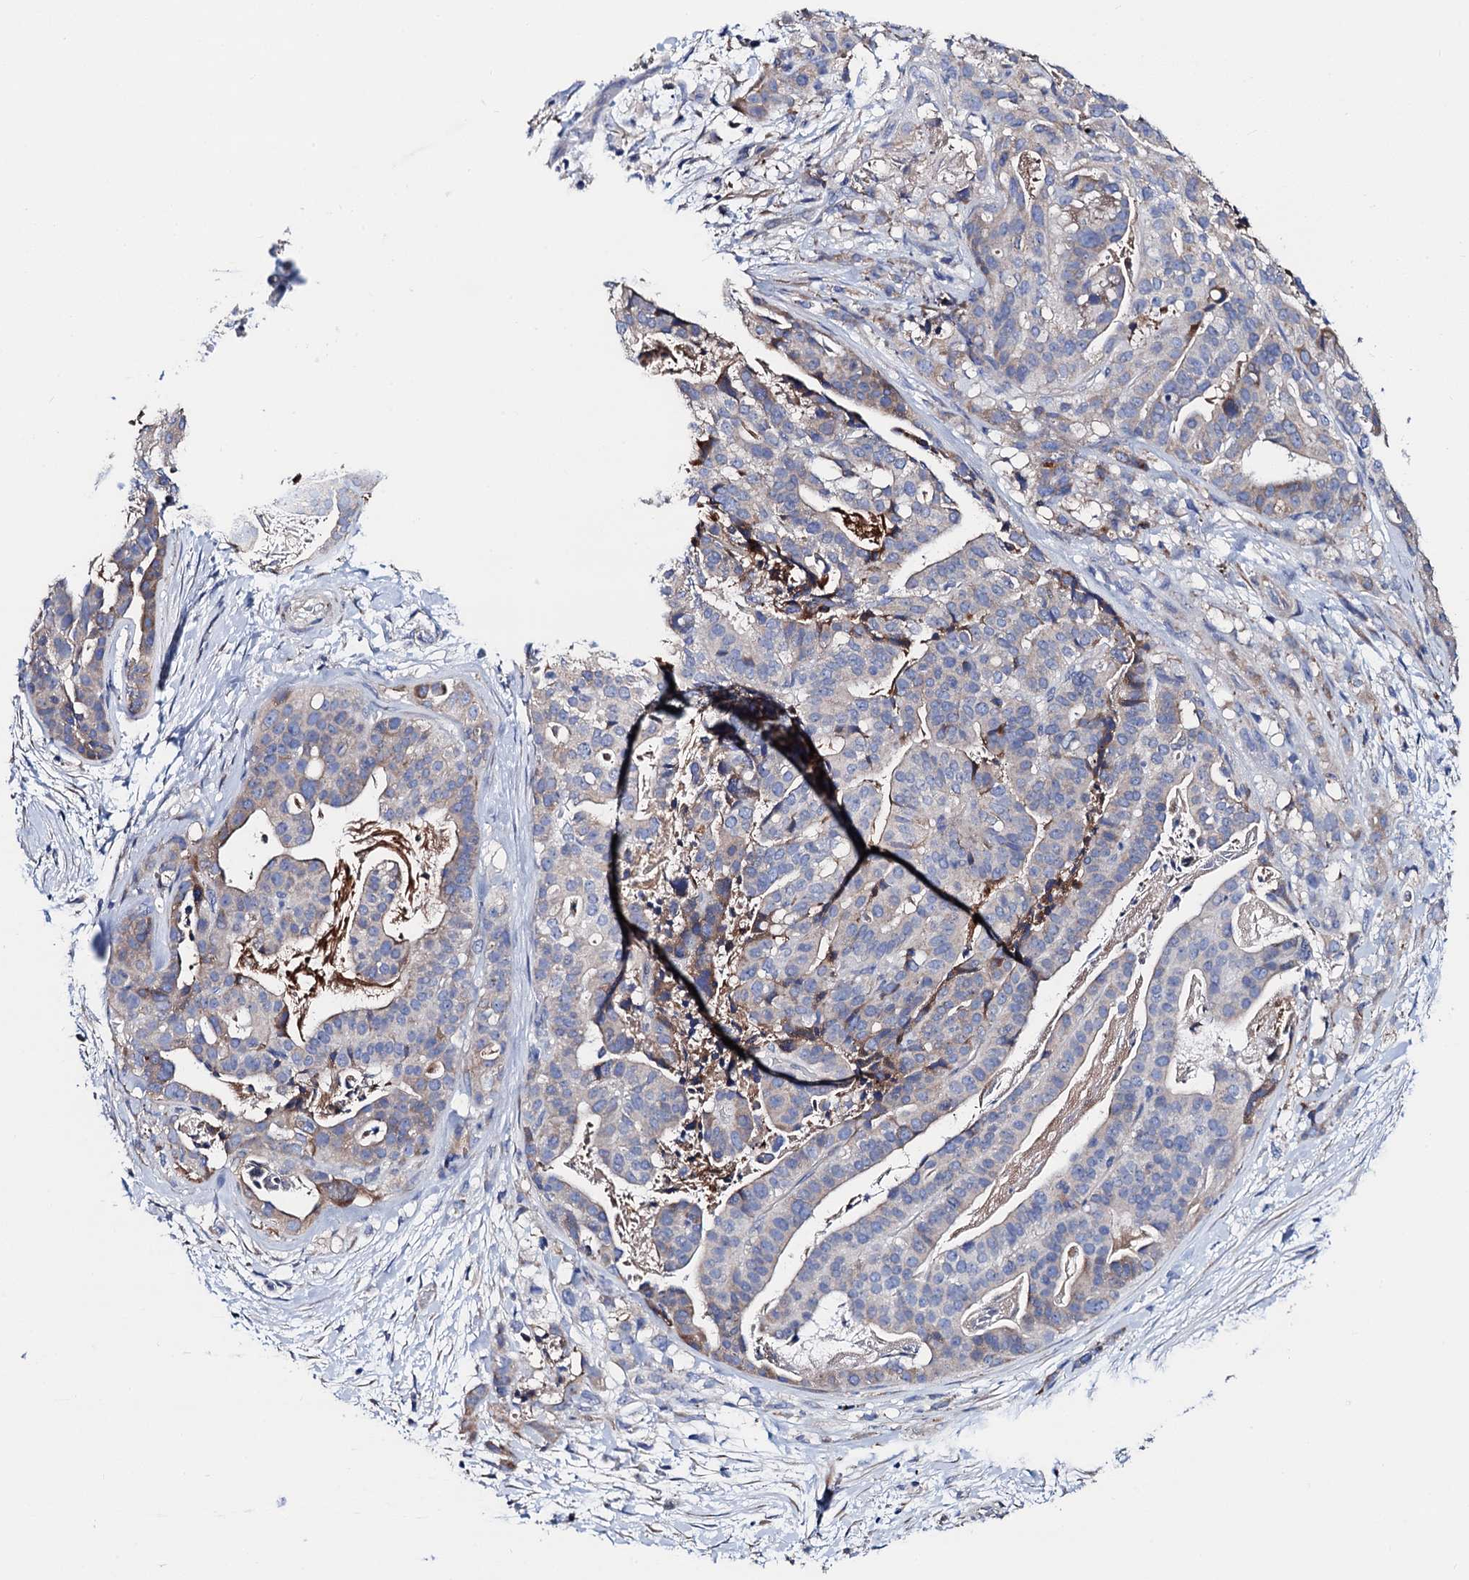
{"staining": {"intensity": "weak", "quantity": "<25%", "location": "cytoplasmic/membranous"}, "tissue": "stomach cancer", "cell_type": "Tumor cells", "image_type": "cancer", "snomed": [{"axis": "morphology", "description": "Adenocarcinoma, NOS"}, {"axis": "topography", "description": "Stomach"}], "caption": "Tumor cells are negative for protein expression in human stomach adenocarcinoma.", "gene": "FREM3", "patient": {"sex": "male", "age": 48}}